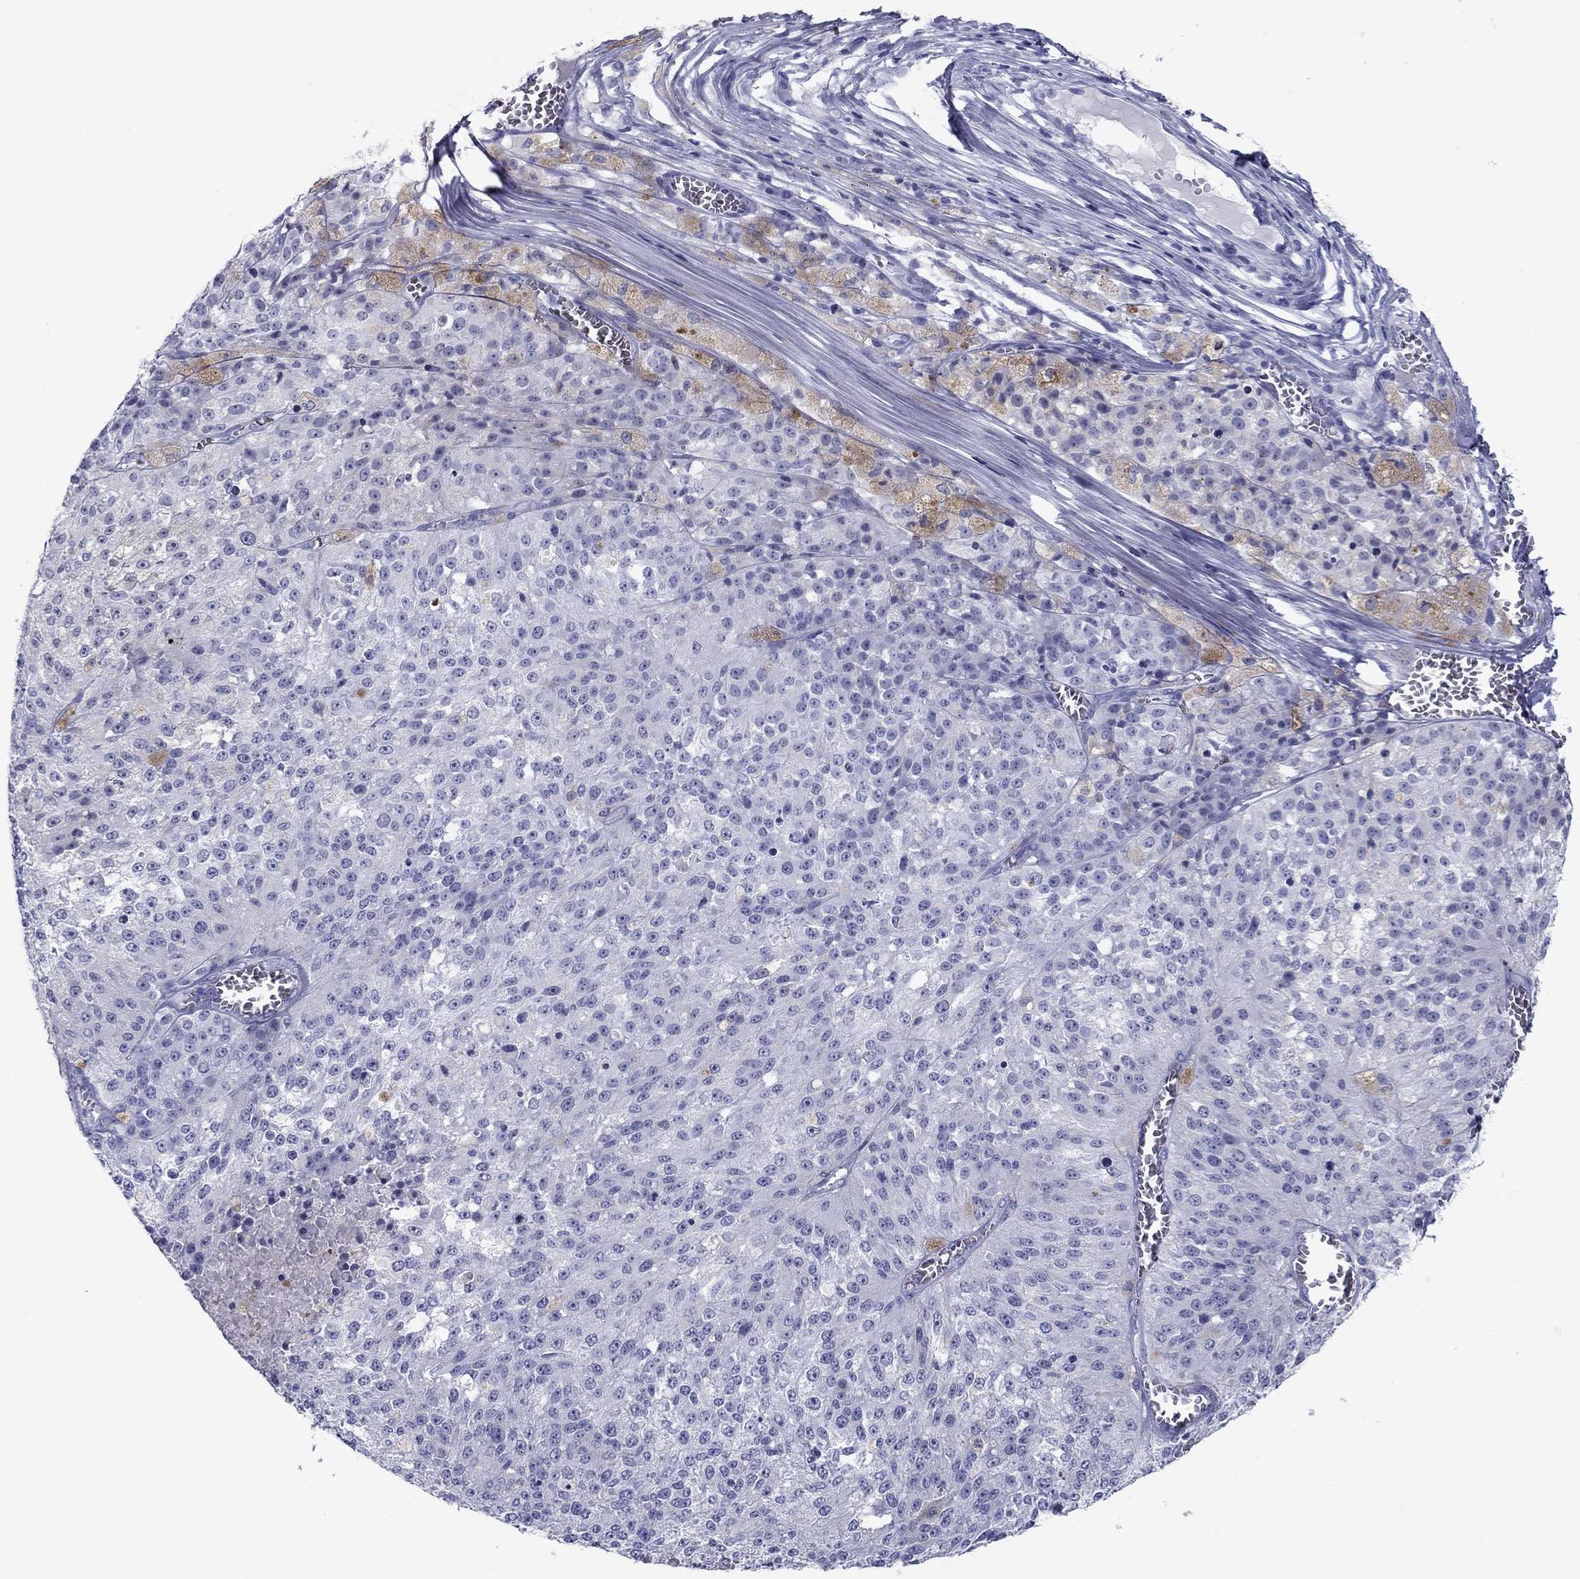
{"staining": {"intensity": "negative", "quantity": "none", "location": "none"}, "tissue": "melanoma", "cell_type": "Tumor cells", "image_type": "cancer", "snomed": [{"axis": "morphology", "description": "Malignant melanoma, Metastatic site"}, {"axis": "topography", "description": "Lymph node"}], "caption": "Malignant melanoma (metastatic site) was stained to show a protein in brown. There is no significant staining in tumor cells. (DAB IHC with hematoxylin counter stain).", "gene": "ATP4A", "patient": {"sex": "female", "age": 64}}